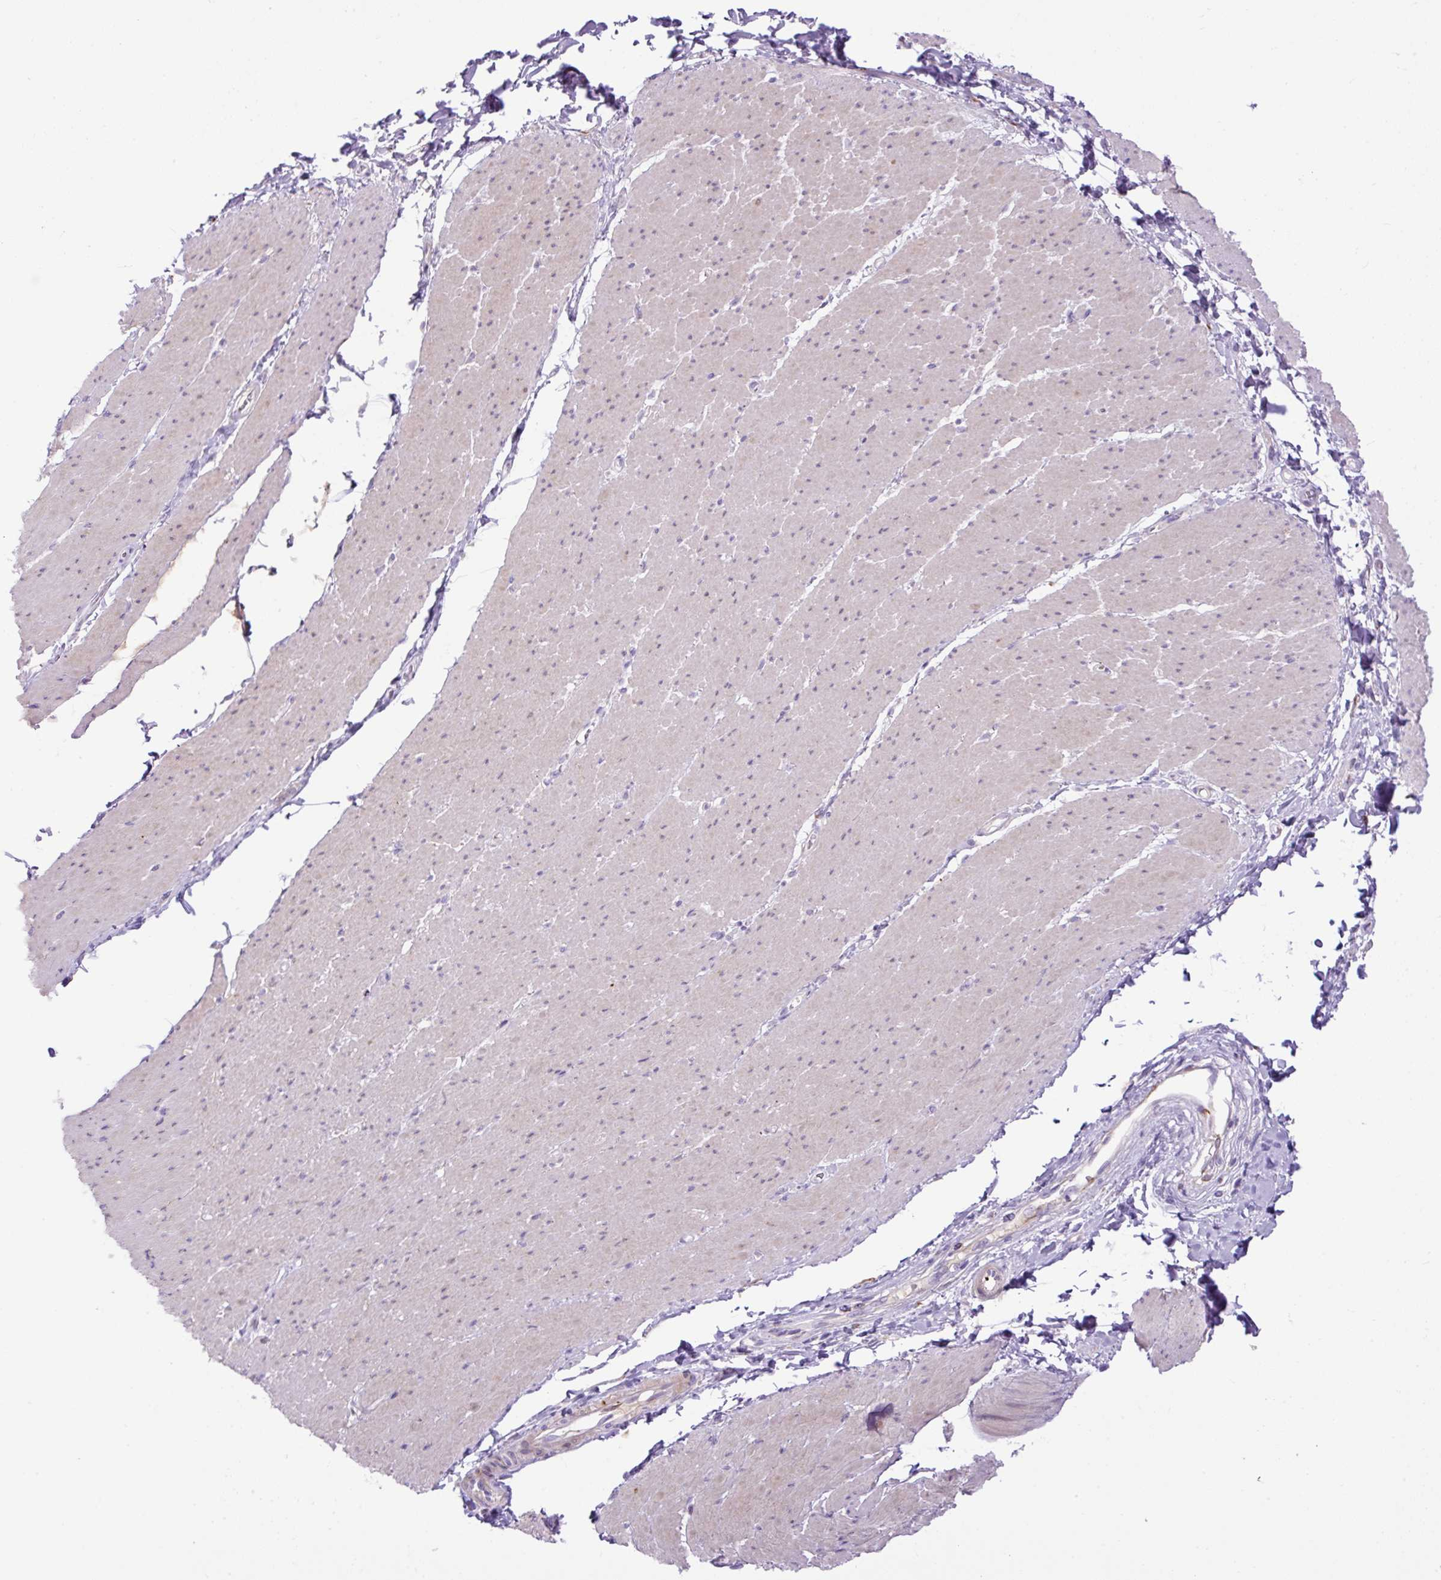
{"staining": {"intensity": "negative", "quantity": "none", "location": "none"}, "tissue": "smooth muscle", "cell_type": "Smooth muscle cells", "image_type": "normal", "snomed": [{"axis": "morphology", "description": "Normal tissue, NOS"}, {"axis": "topography", "description": "Smooth muscle"}, {"axis": "topography", "description": "Rectum"}], "caption": "Immunohistochemistry (IHC) of normal smooth muscle reveals no staining in smooth muscle cells. Nuclei are stained in blue.", "gene": "SPTBN5", "patient": {"sex": "male", "age": 53}}